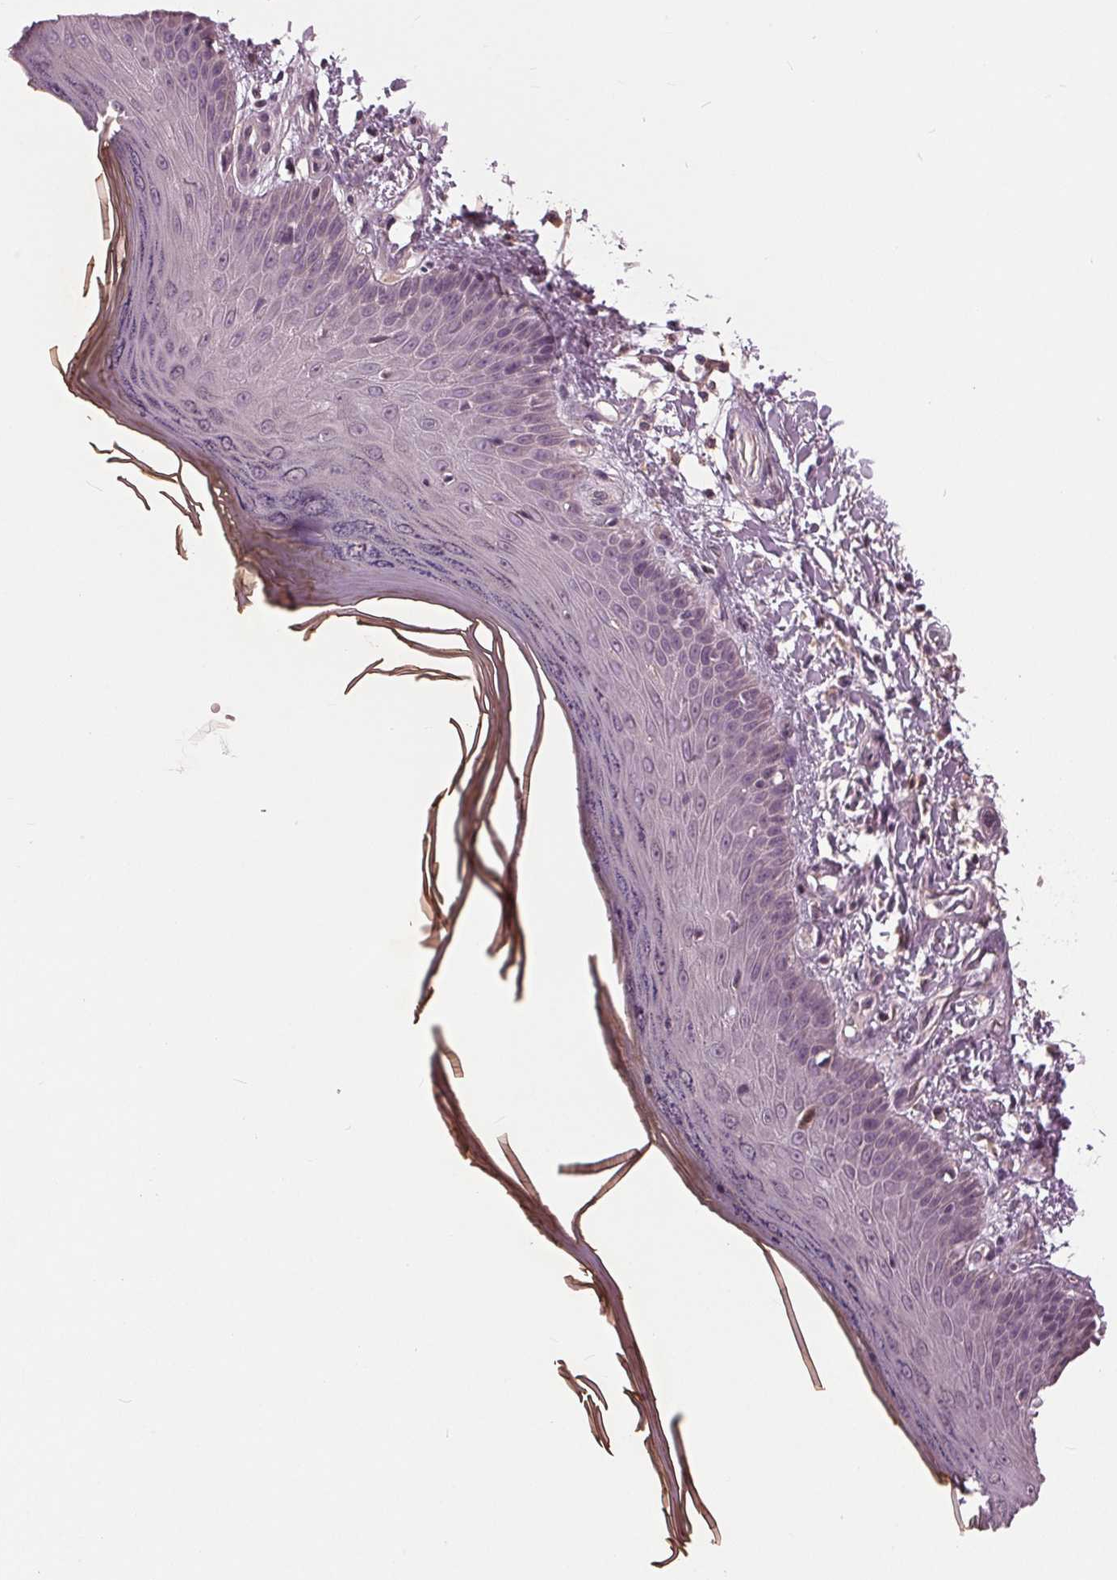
{"staining": {"intensity": "negative", "quantity": "none", "location": "none"}, "tissue": "skin", "cell_type": "Fibroblasts", "image_type": "normal", "snomed": [{"axis": "morphology", "description": "Normal tissue, NOS"}, {"axis": "topography", "description": "Skin"}], "caption": "Immunohistochemistry (IHC) photomicrograph of unremarkable skin stained for a protein (brown), which demonstrates no expression in fibroblasts.", "gene": "SIGLEC6", "patient": {"sex": "female", "age": 62}}